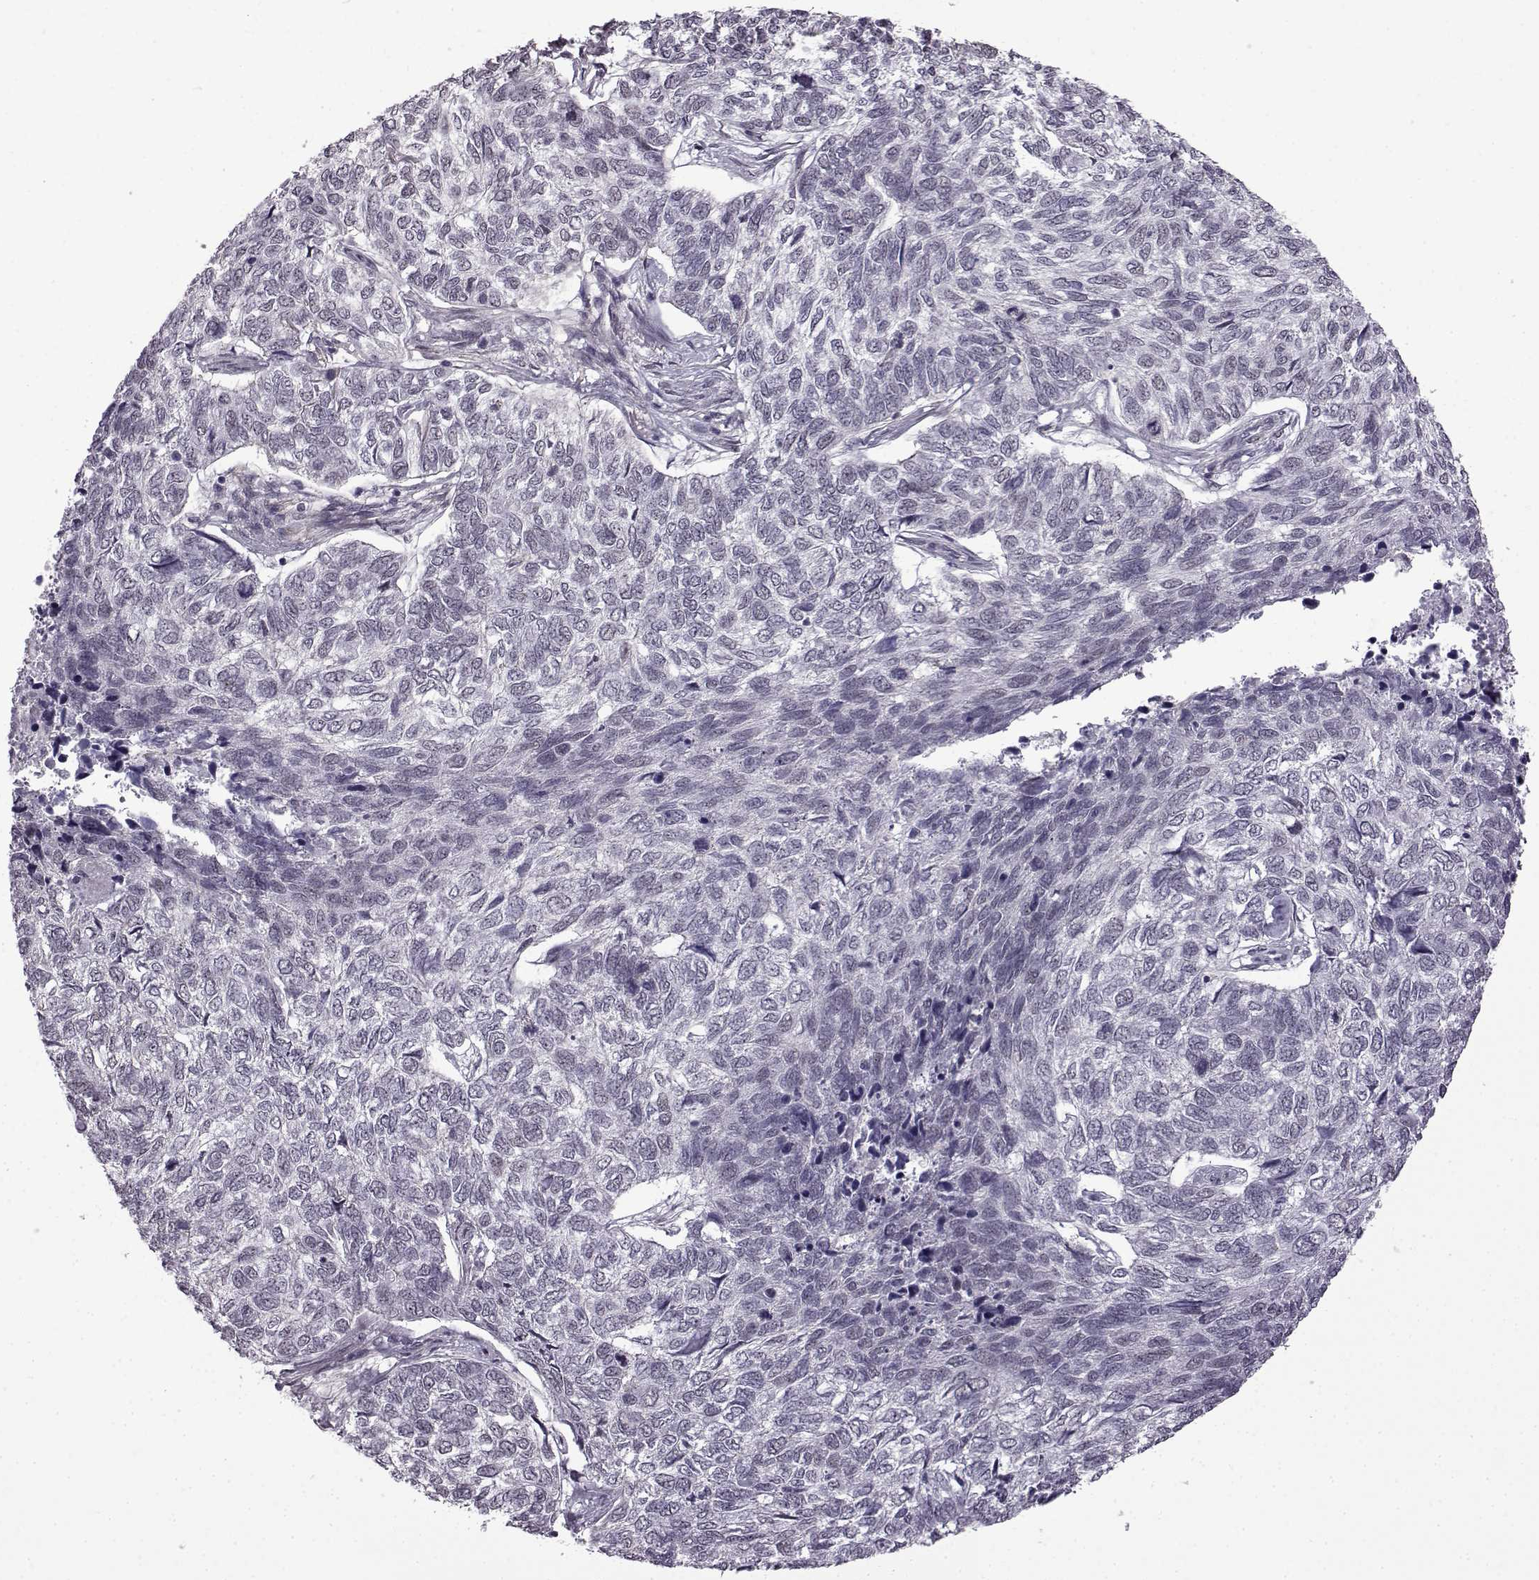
{"staining": {"intensity": "negative", "quantity": "none", "location": "none"}, "tissue": "skin cancer", "cell_type": "Tumor cells", "image_type": "cancer", "snomed": [{"axis": "morphology", "description": "Basal cell carcinoma"}, {"axis": "topography", "description": "Skin"}], "caption": "Immunohistochemistry of human skin cancer displays no staining in tumor cells.", "gene": "SYNPO2", "patient": {"sex": "female", "age": 65}}